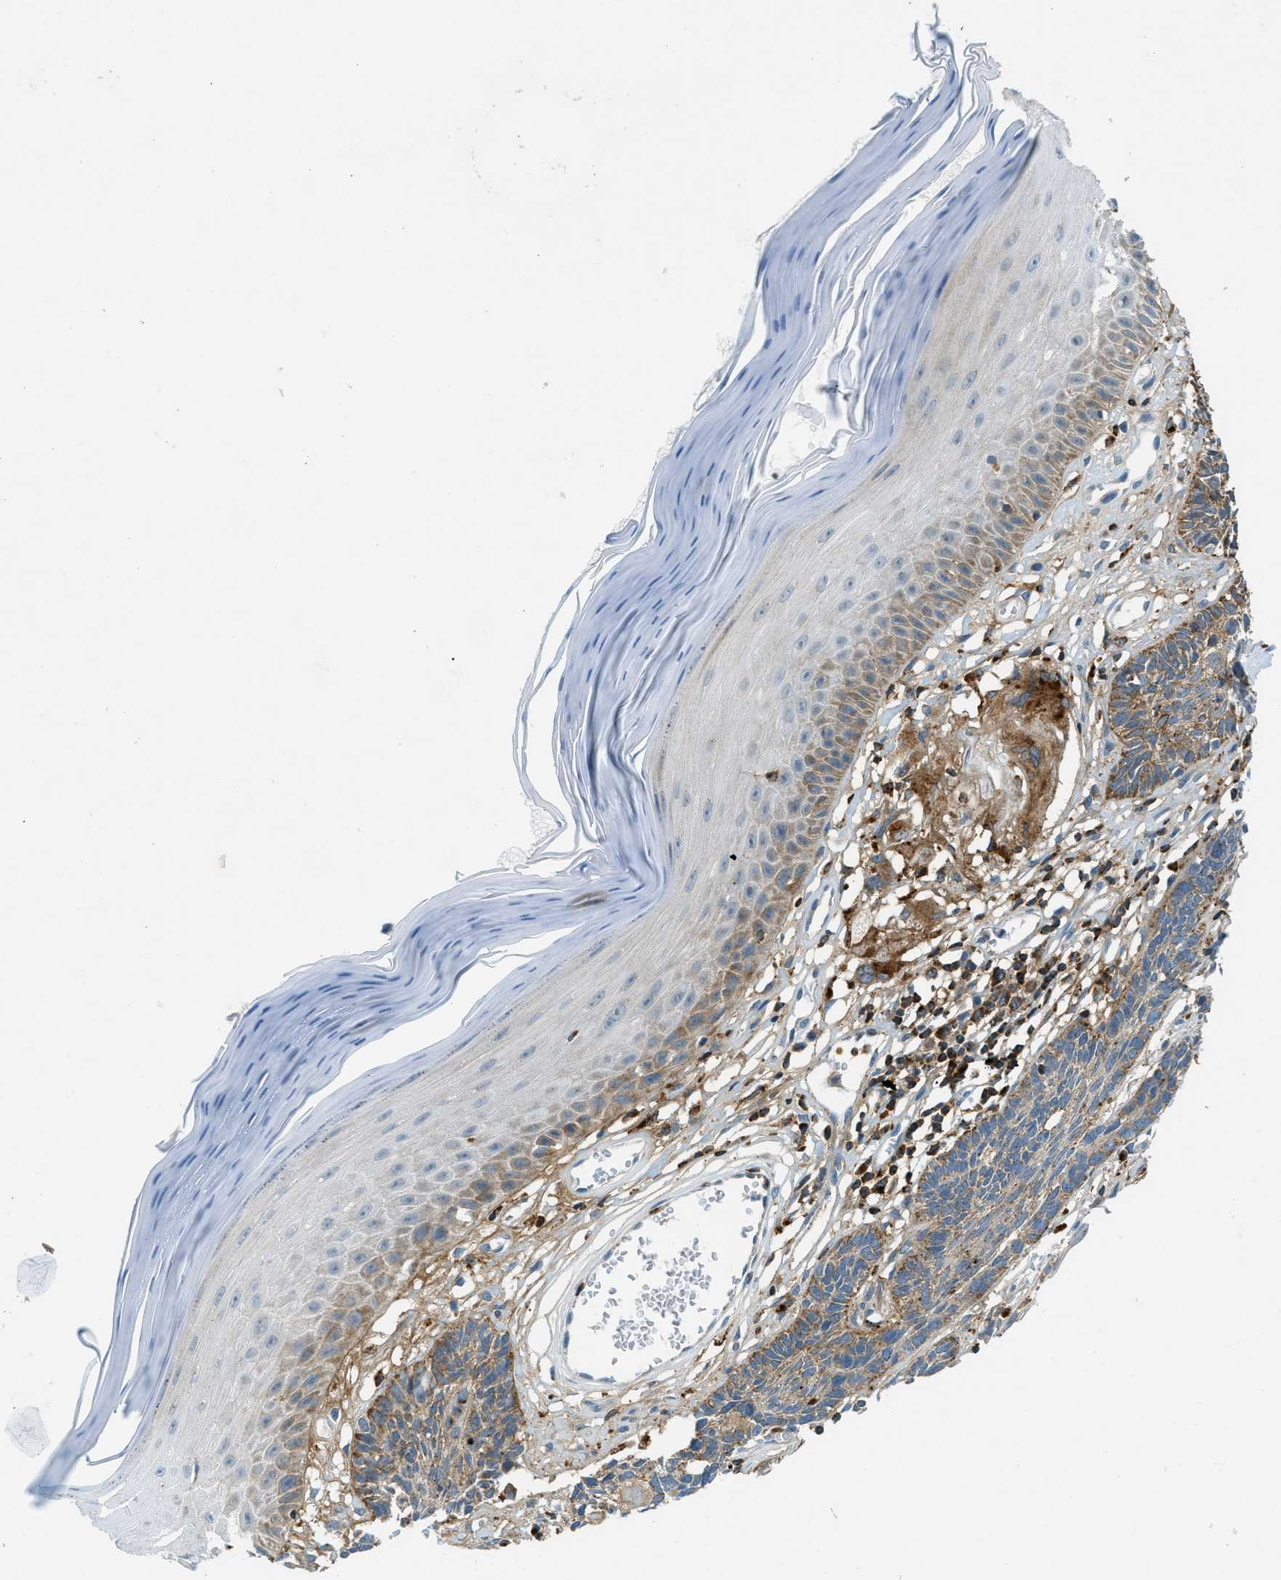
{"staining": {"intensity": "moderate", "quantity": ">75%", "location": "cytoplasmic/membranous"}, "tissue": "skin cancer", "cell_type": "Tumor cells", "image_type": "cancer", "snomed": [{"axis": "morphology", "description": "Basal cell carcinoma"}, {"axis": "topography", "description": "Skin"}], "caption": "Skin cancer (basal cell carcinoma) stained for a protein reveals moderate cytoplasmic/membranous positivity in tumor cells. (brown staining indicates protein expression, while blue staining denotes nuclei).", "gene": "PLBD2", "patient": {"sex": "male", "age": 67}}